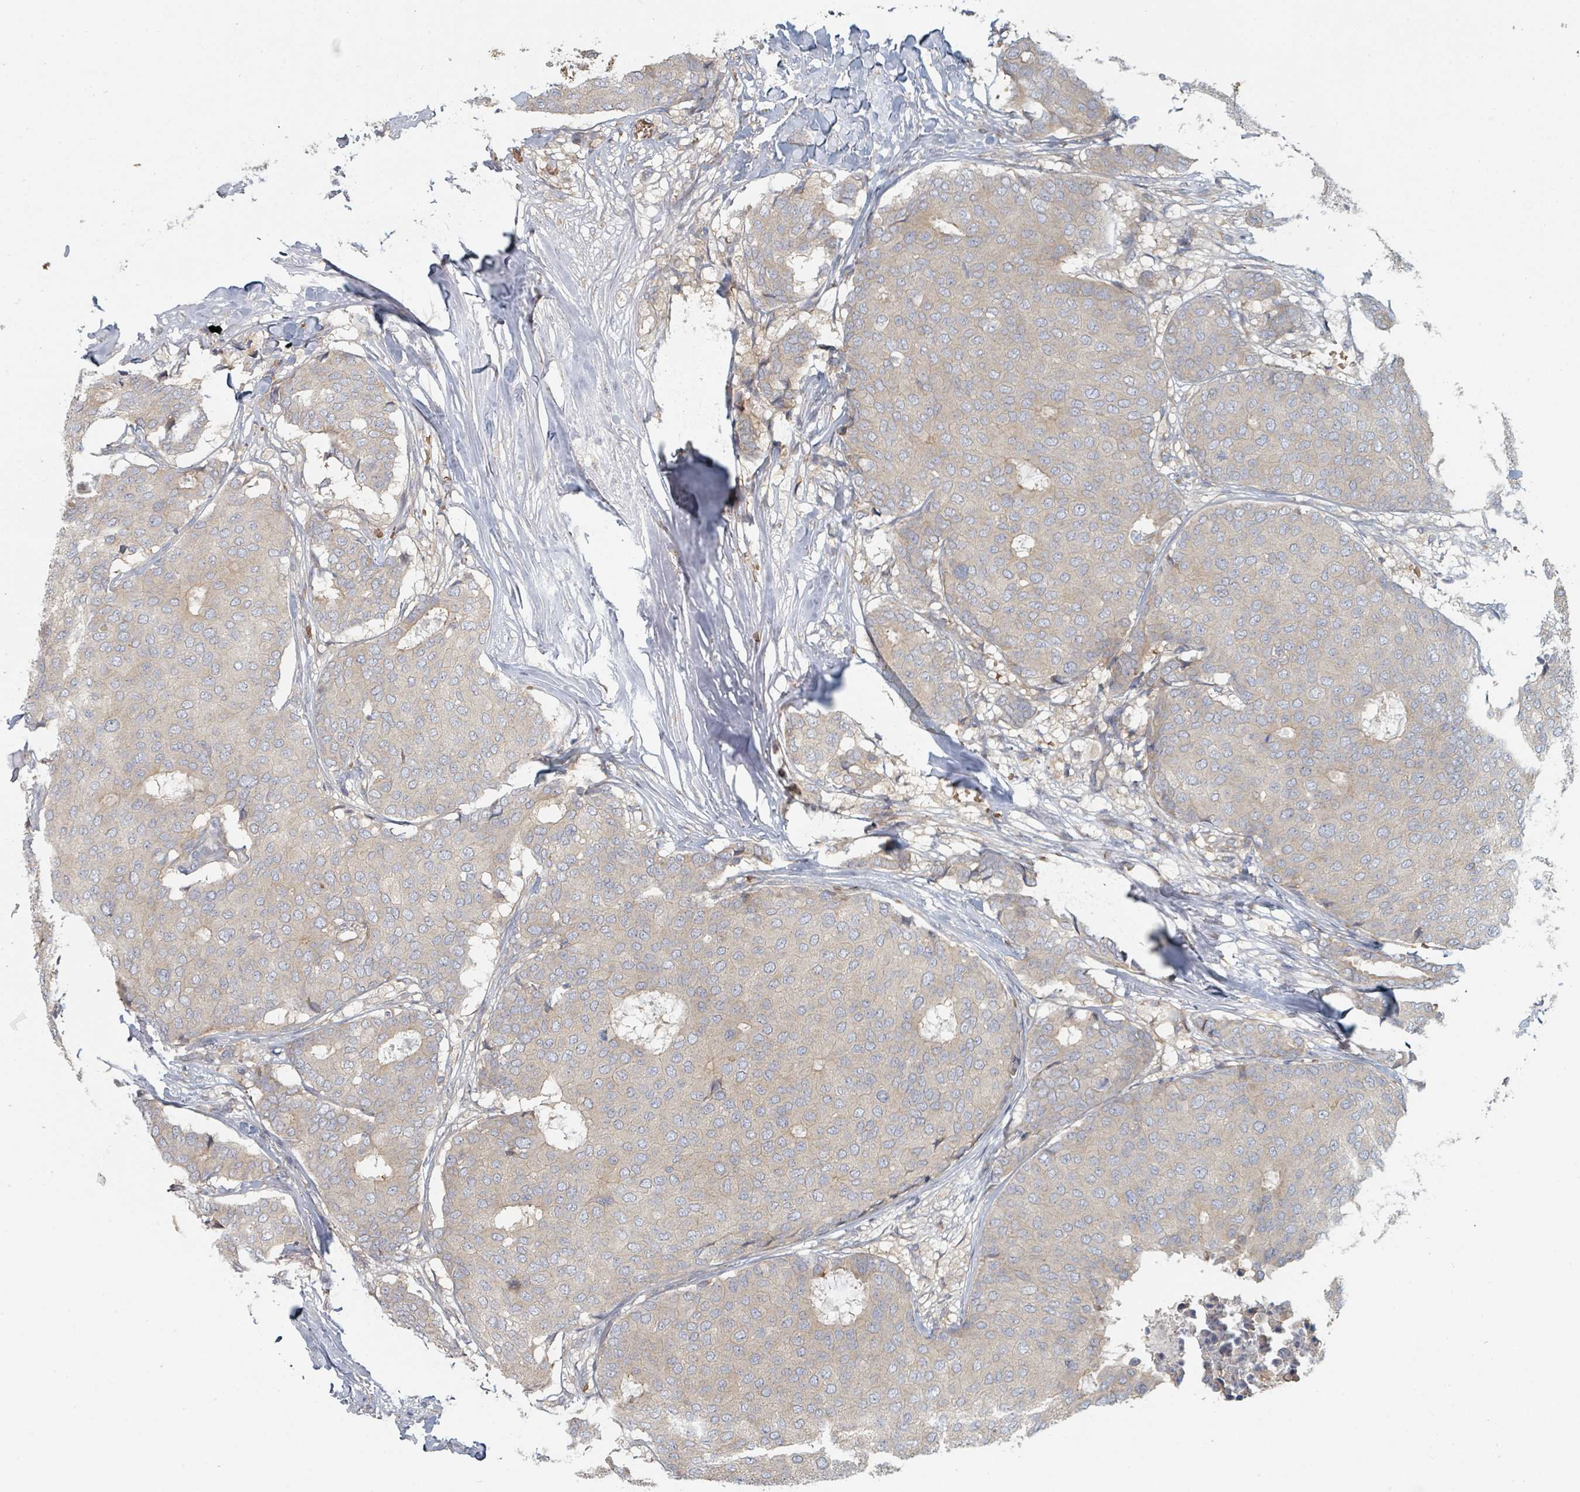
{"staining": {"intensity": "negative", "quantity": "none", "location": "none"}, "tissue": "breast cancer", "cell_type": "Tumor cells", "image_type": "cancer", "snomed": [{"axis": "morphology", "description": "Duct carcinoma"}, {"axis": "topography", "description": "Breast"}], "caption": "Breast invasive ductal carcinoma stained for a protein using IHC exhibits no staining tumor cells.", "gene": "TRPC4AP", "patient": {"sex": "female", "age": 75}}